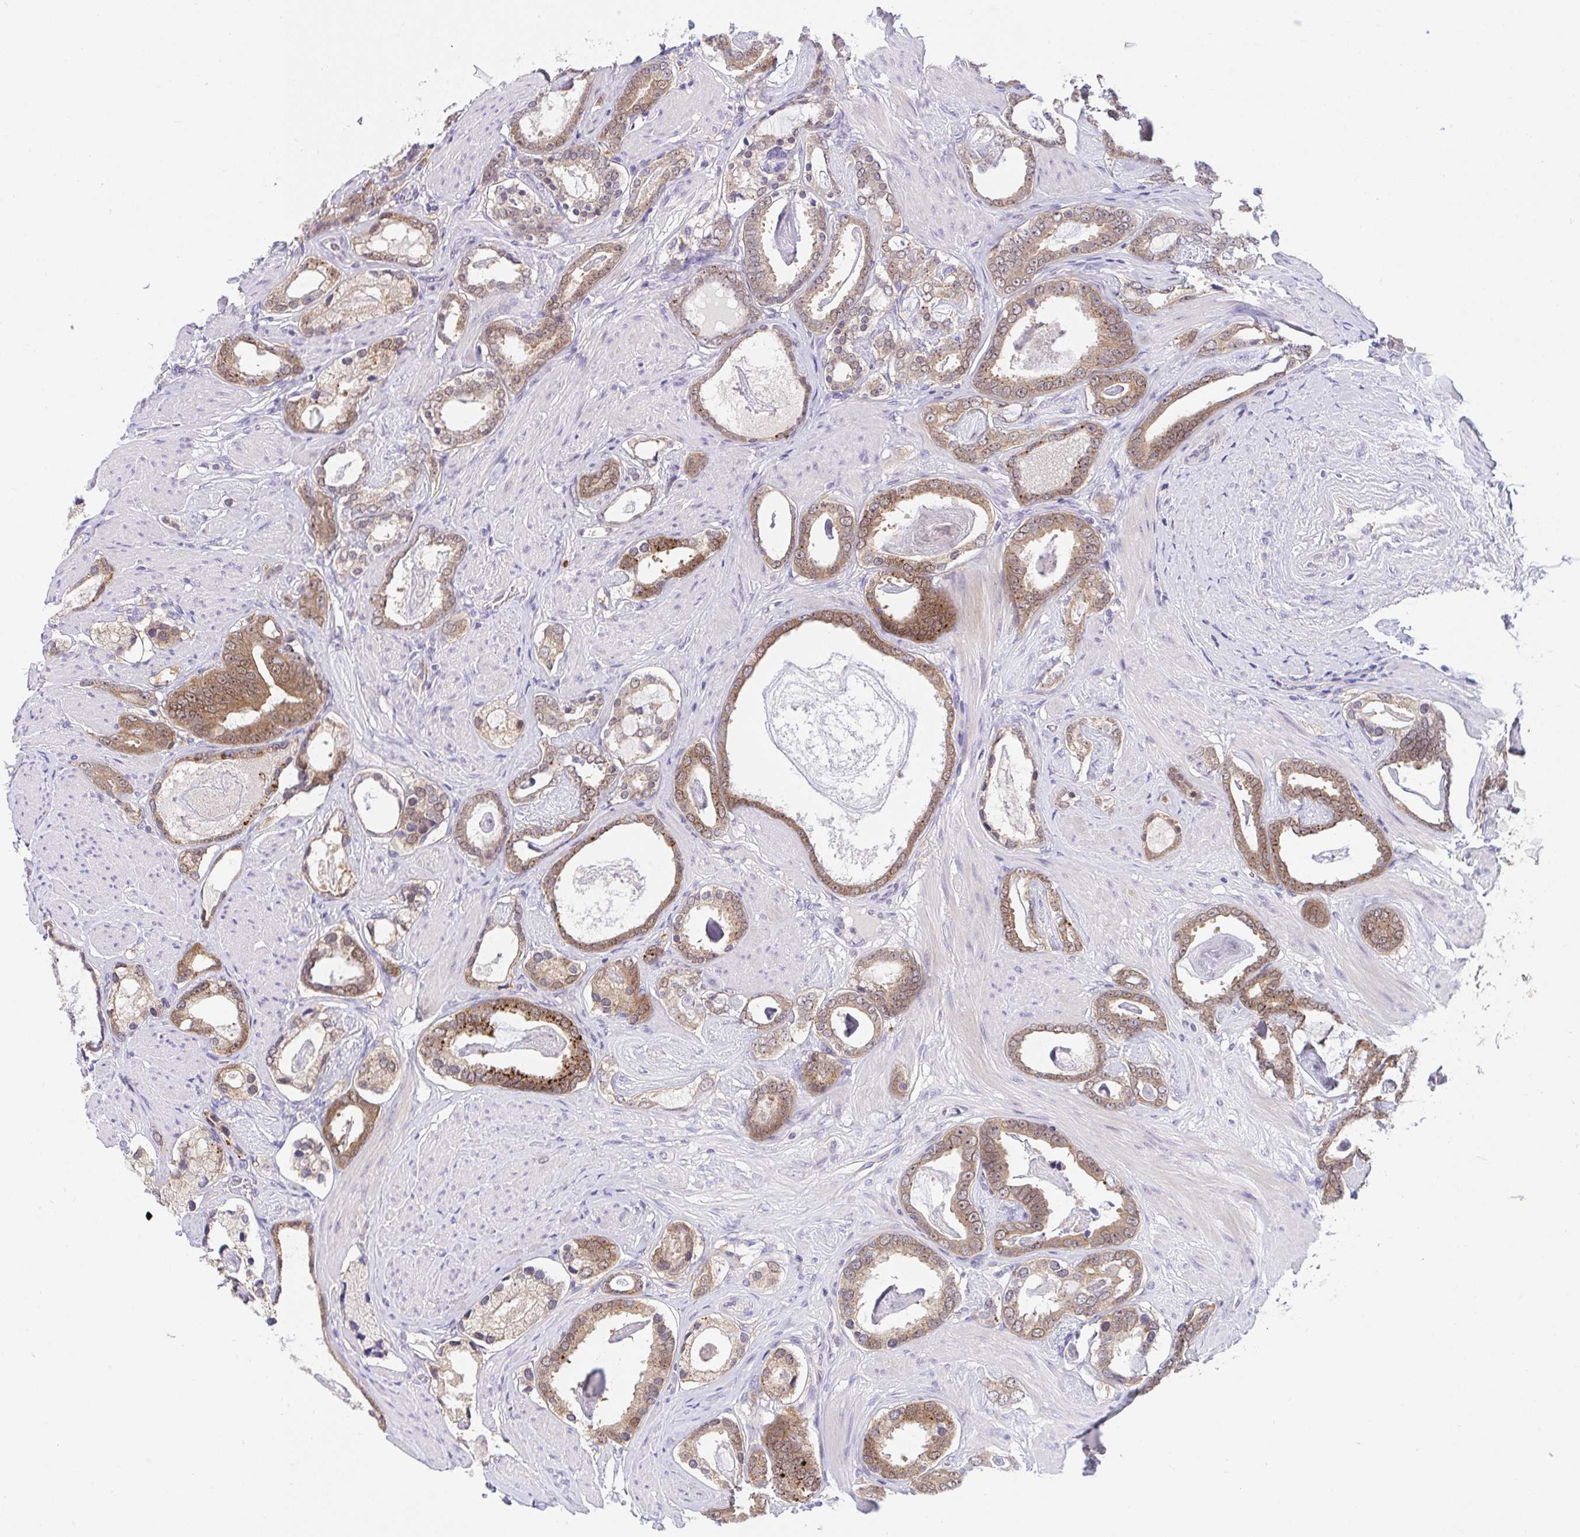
{"staining": {"intensity": "moderate", "quantity": ">75%", "location": "cytoplasmic/membranous,nuclear"}, "tissue": "prostate cancer", "cell_type": "Tumor cells", "image_type": "cancer", "snomed": [{"axis": "morphology", "description": "Adenocarcinoma, High grade"}, {"axis": "topography", "description": "Prostate"}], "caption": "Tumor cells exhibit moderate cytoplasmic/membranous and nuclear expression in approximately >75% of cells in prostate high-grade adenocarcinoma. The staining was performed using DAB, with brown indicating positive protein expression. Nuclei are stained blue with hematoxylin.", "gene": "HOXD12", "patient": {"sex": "male", "age": 63}}